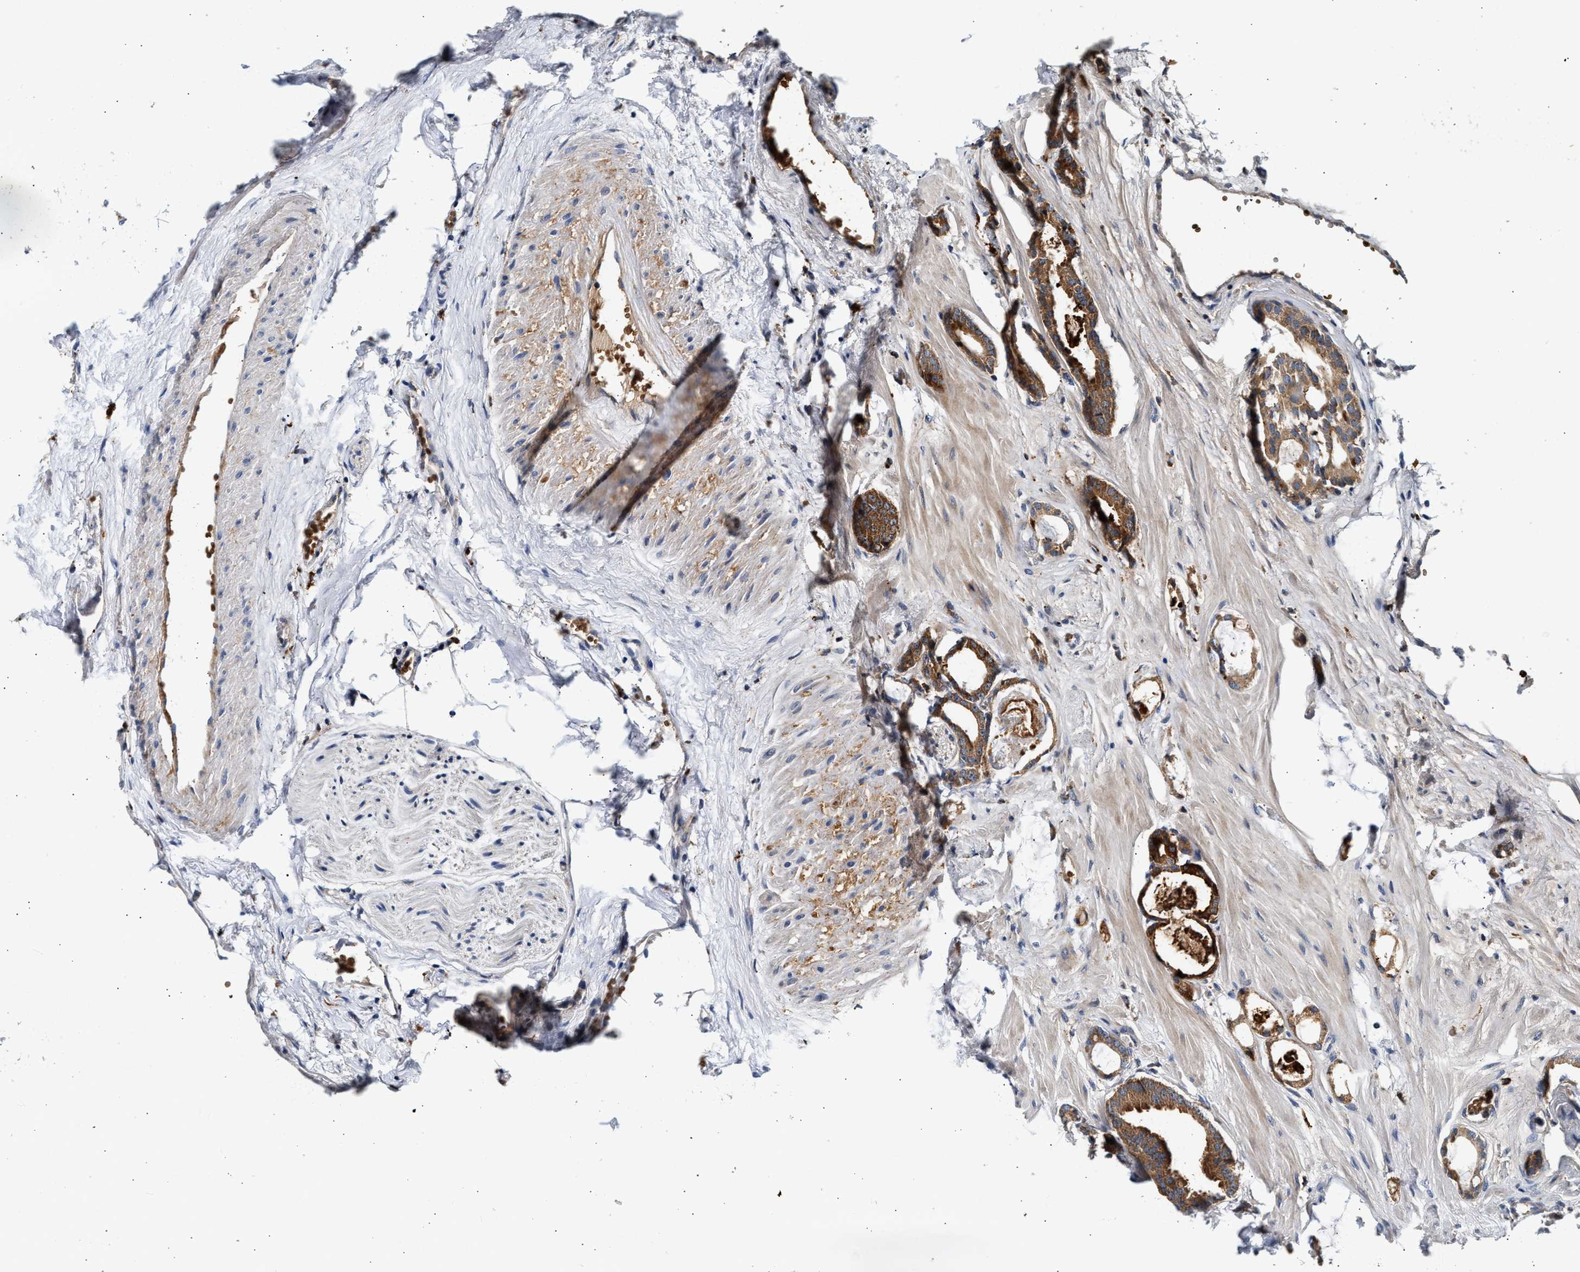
{"staining": {"intensity": "strong", "quantity": ">75%", "location": "cytoplasmic/membranous"}, "tissue": "prostate cancer", "cell_type": "Tumor cells", "image_type": "cancer", "snomed": [{"axis": "morphology", "description": "Adenocarcinoma, Low grade"}, {"axis": "topography", "description": "Prostate"}], "caption": "Protein analysis of prostate cancer (low-grade adenocarcinoma) tissue demonstrates strong cytoplasmic/membranous staining in approximately >75% of tumor cells.", "gene": "PLD3", "patient": {"sex": "male", "age": 53}}